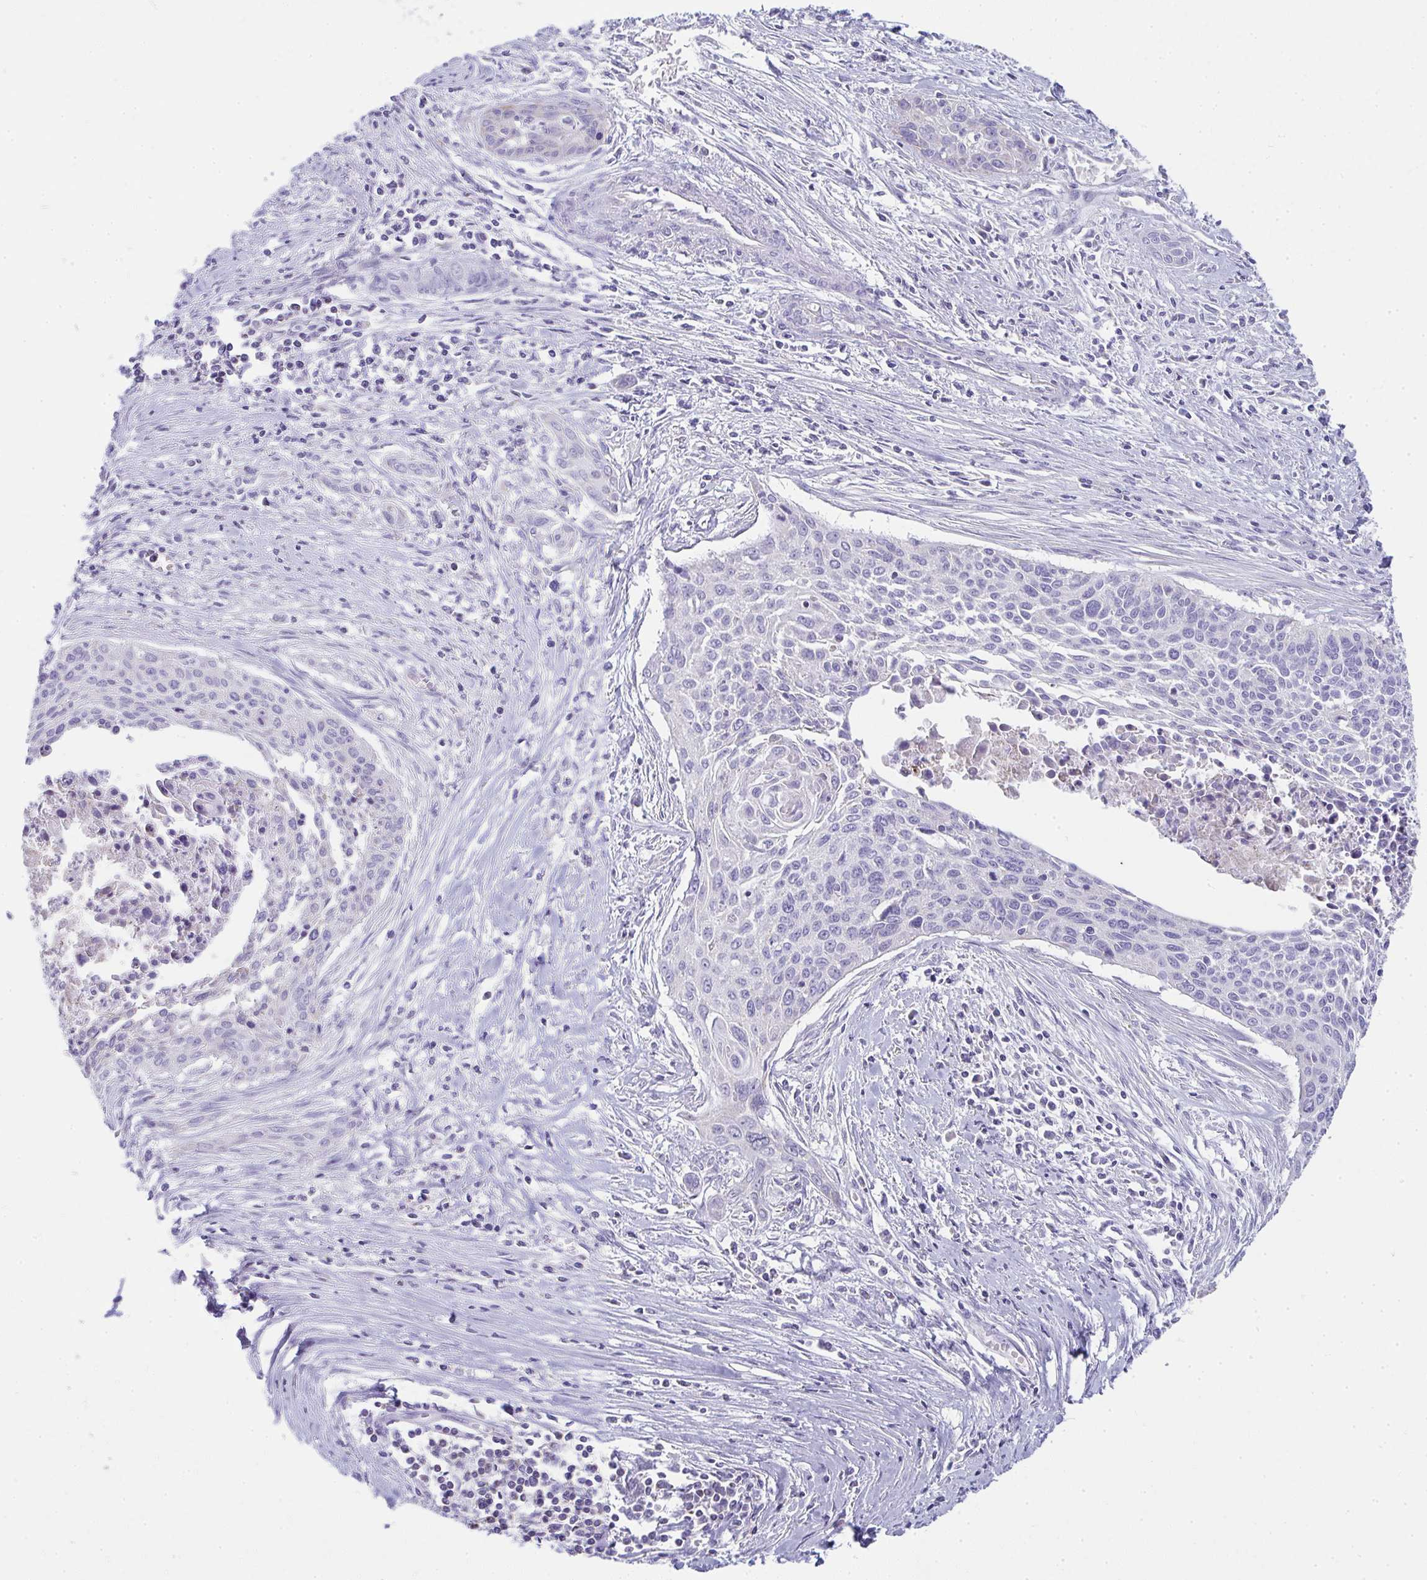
{"staining": {"intensity": "negative", "quantity": "none", "location": "none"}, "tissue": "cervical cancer", "cell_type": "Tumor cells", "image_type": "cancer", "snomed": [{"axis": "morphology", "description": "Squamous cell carcinoma, NOS"}, {"axis": "topography", "description": "Cervix"}], "caption": "Tumor cells are negative for brown protein staining in cervical cancer.", "gene": "SLC6A1", "patient": {"sex": "female", "age": 55}}